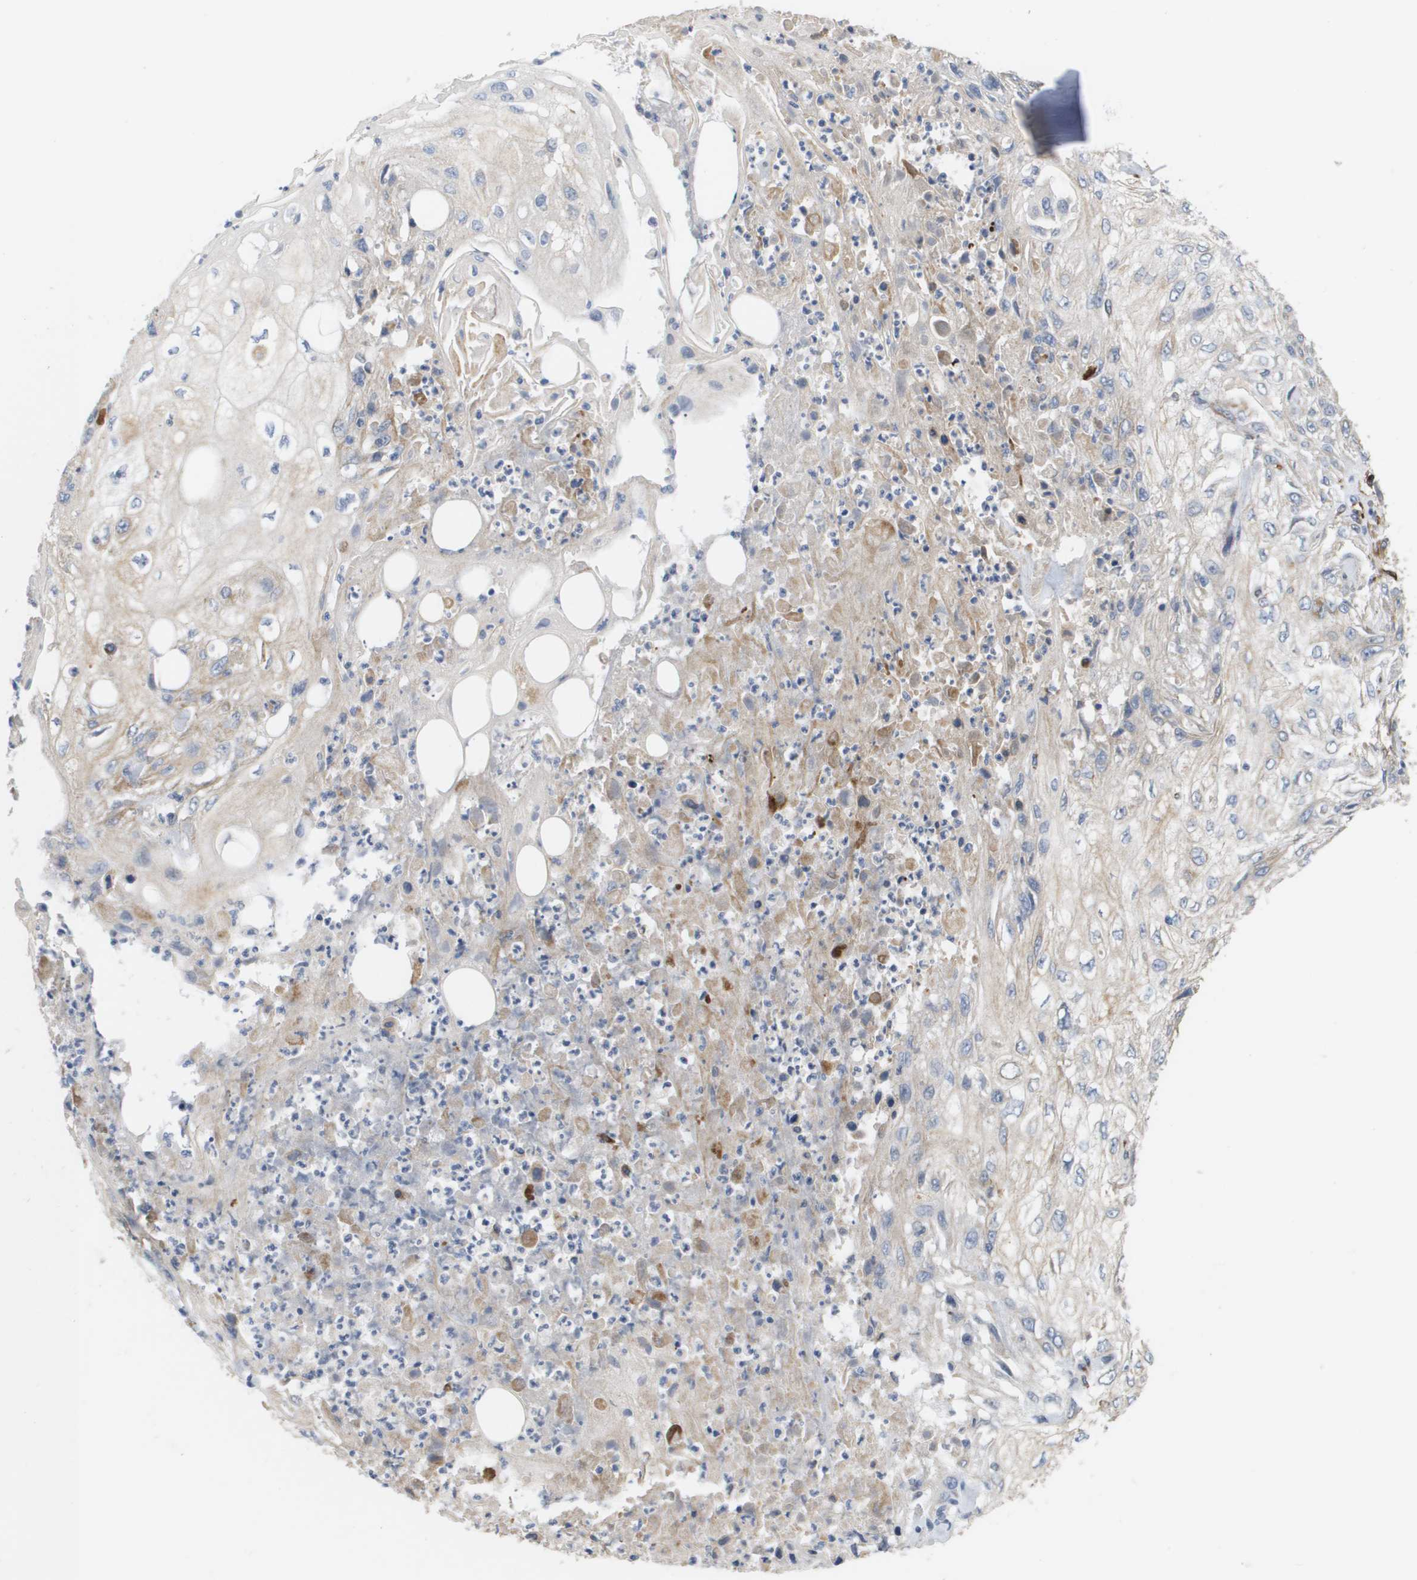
{"staining": {"intensity": "weak", "quantity": ">75%", "location": "cytoplasmic/membranous"}, "tissue": "skin cancer", "cell_type": "Tumor cells", "image_type": "cancer", "snomed": [{"axis": "morphology", "description": "Squamous cell carcinoma, NOS"}, {"axis": "topography", "description": "Skin"}], "caption": "Protein analysis of squamous cell carcinoma (skin) tissue shows weak cytoplasmic/membranous expression in about >75% of tumor cells. (IHC, brightfield microscopy, high magnification).", "gene": "ANGPT2", "patient": {"sex": "male", "age": 75}}